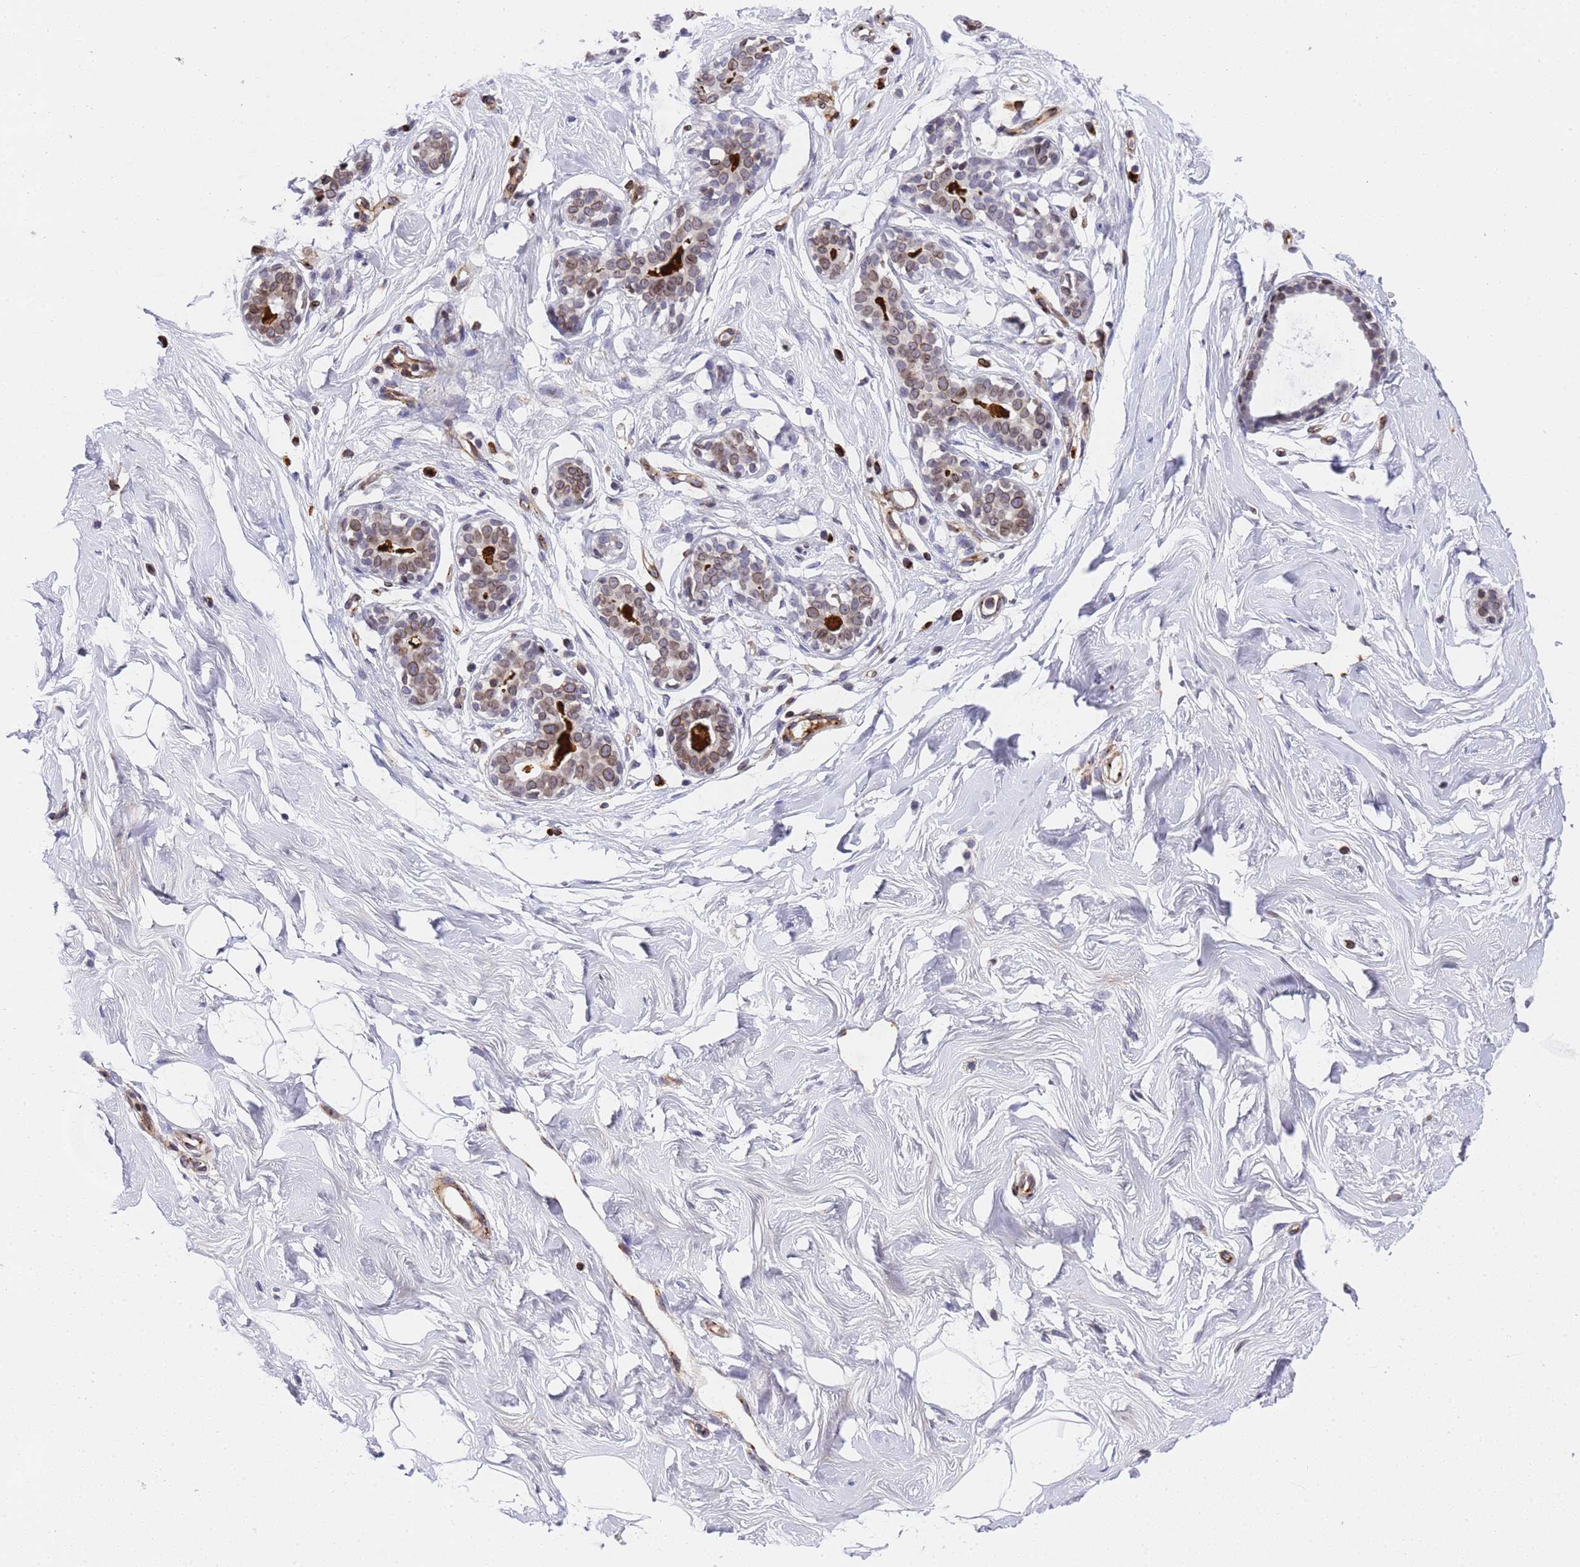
{"staining": {"intensity": "negative", "quantity": "none", "location": "none"}, "tissue": "breast", "cell_type": "Adipocytes", "image_type": "normal", "snomed": [{"axis": "morphology", "description": "Normal tissue, NOS"}, {"axis": "morphology", "description": "Adenoma, NOS"}, {"axis": "topography", "description": "Breast"}], "caption": "Photomicrograph shows no significant protein positivity in adipocytes of benign breast.", "gene": "IGFBP7", "patient": {"sex": "female", "age": 23}}